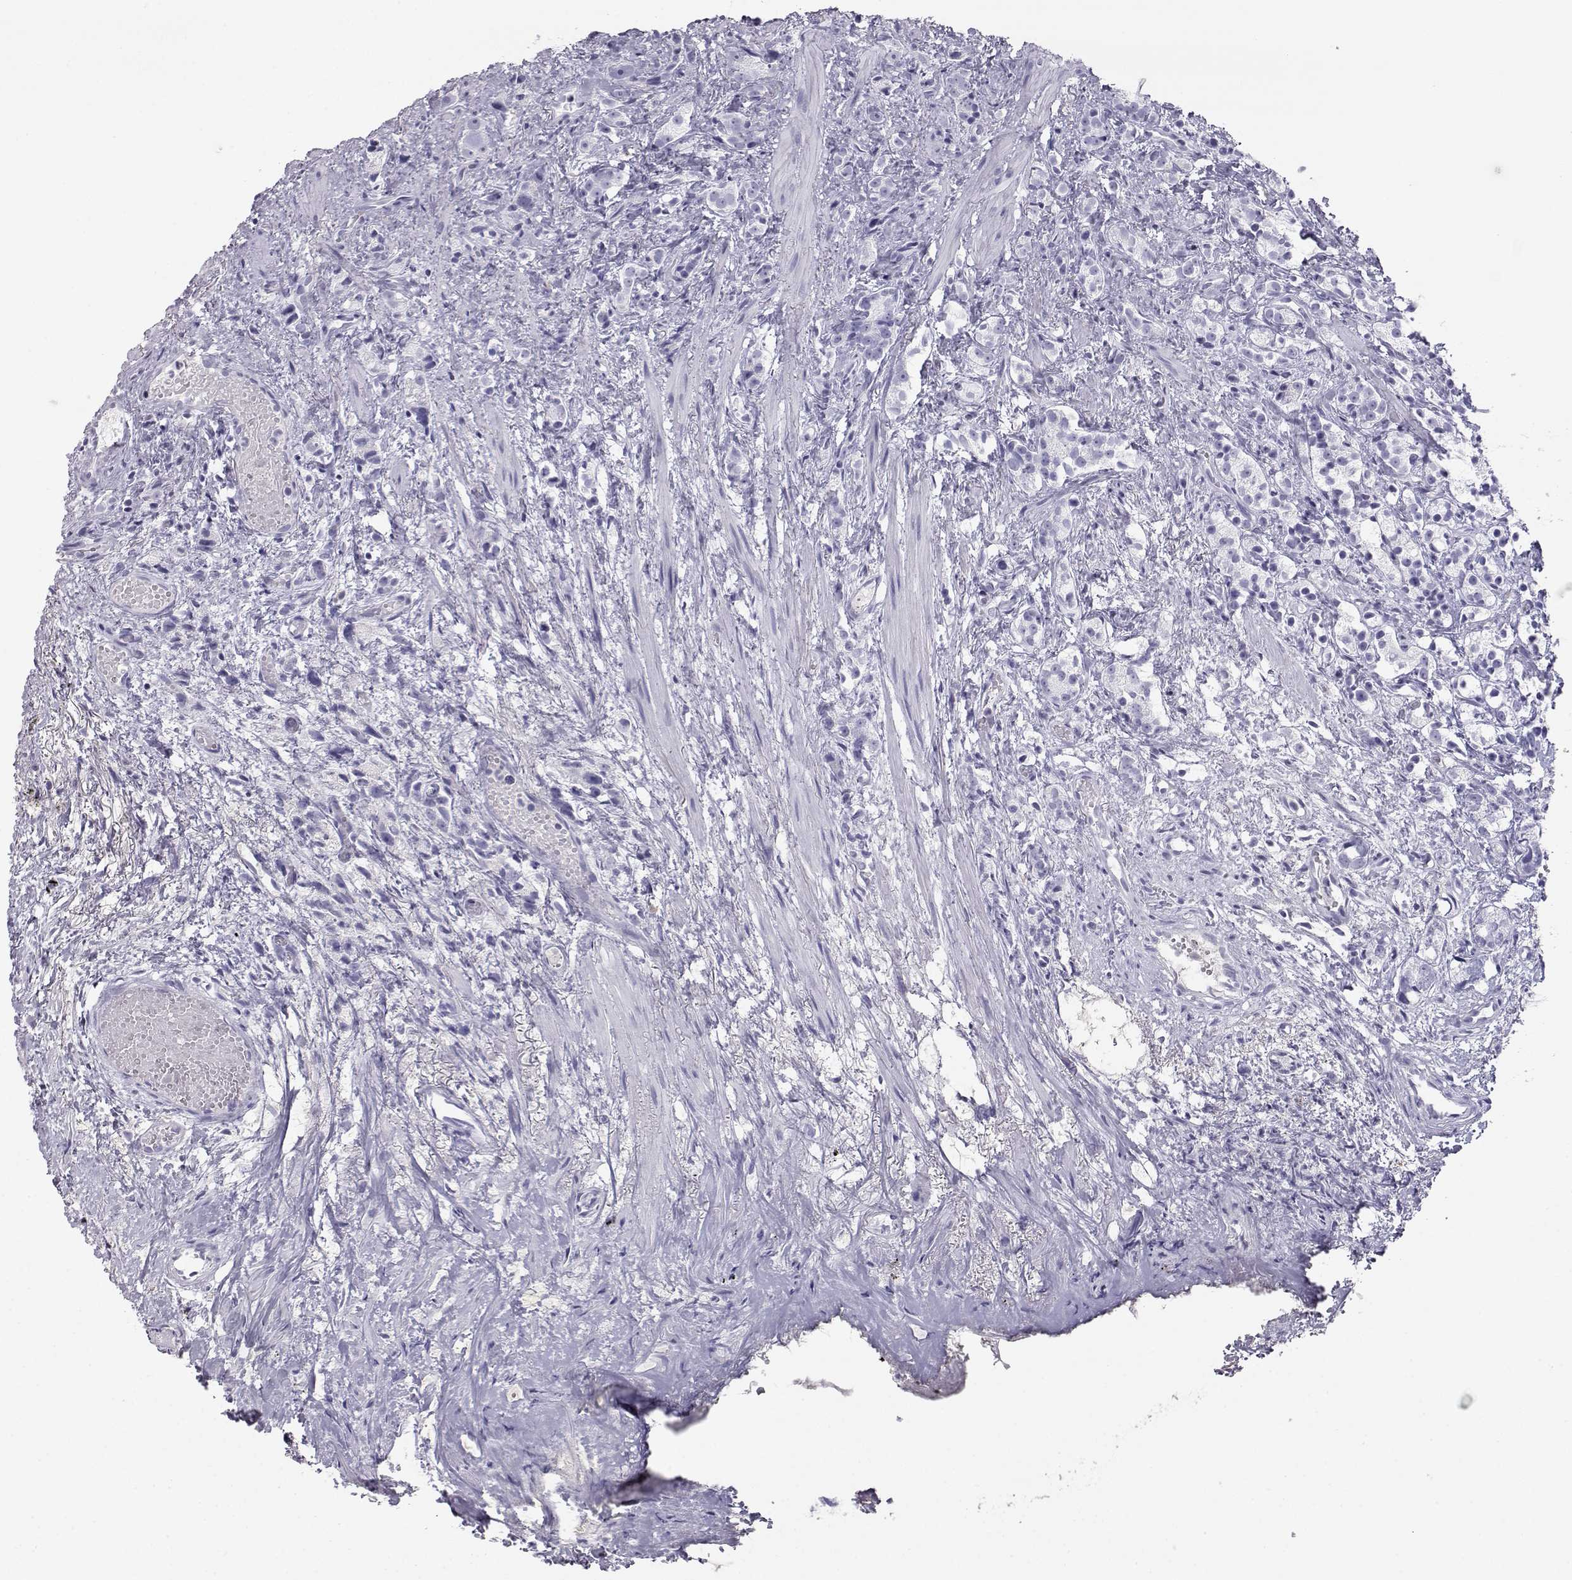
{"staining": {"intensity": "negative", "quantity": "none", "location": "none"}, "tissue": "prostate cancer", "cell_type": "Tumor cells", "image_type": "cancer", "snomed": [{"axis": "morphology", "description": "Adenocarcinoma, High grade"}, {"axis": "topography", "description": "Prostate"}], "caption": "An immunohistochemistry photomicrograph of prostate cancer (high-grade adenocarcinoma) is shown. There is no staining in tumor cells of prostate cancer (high-grade adenocarcinoma).", "gene": "ITLN2", "patient": {"sex": "male", "age": 53}}